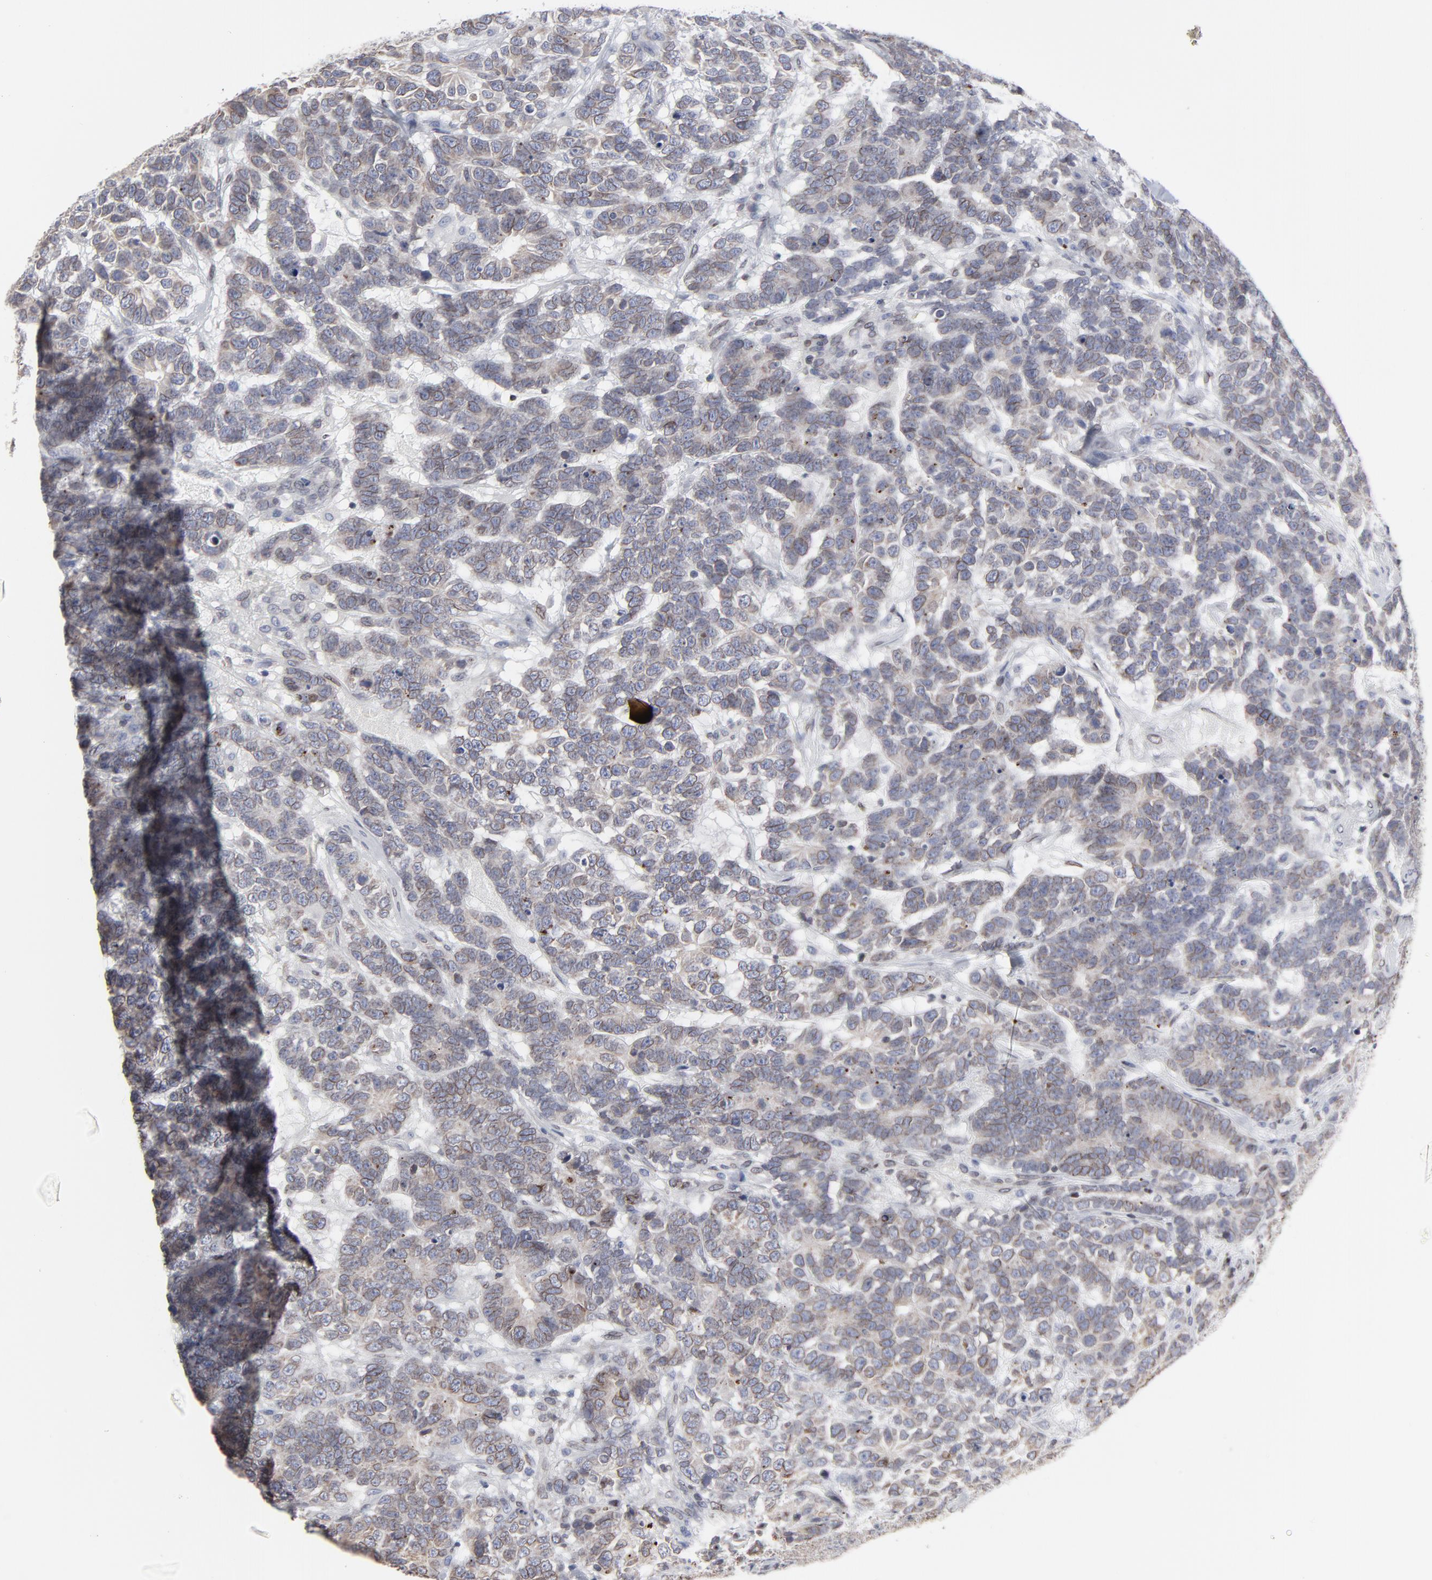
{"staining": {"intensity": "weak", "quantity": ">75%", "location": "cytoplasmic/membranous,nuclear"}, "tissue": "testis cancer", "cell_type": "Tumor cells", "image_type": "cancer", "snomed": [{"axis": "morphology", "description": "Carcinoma, Embryonal, NOS"}, {"axis": "topography", "description": "Testis"}], "caption": "Immunohistochemical staining of human testis cancer shows low levels of weak cytoplasmic/membranous and nuclear expression in approximately >75% of tumor cells.", "gene": "SYNE2", "patient": {"sex": "male", "age": 26}}